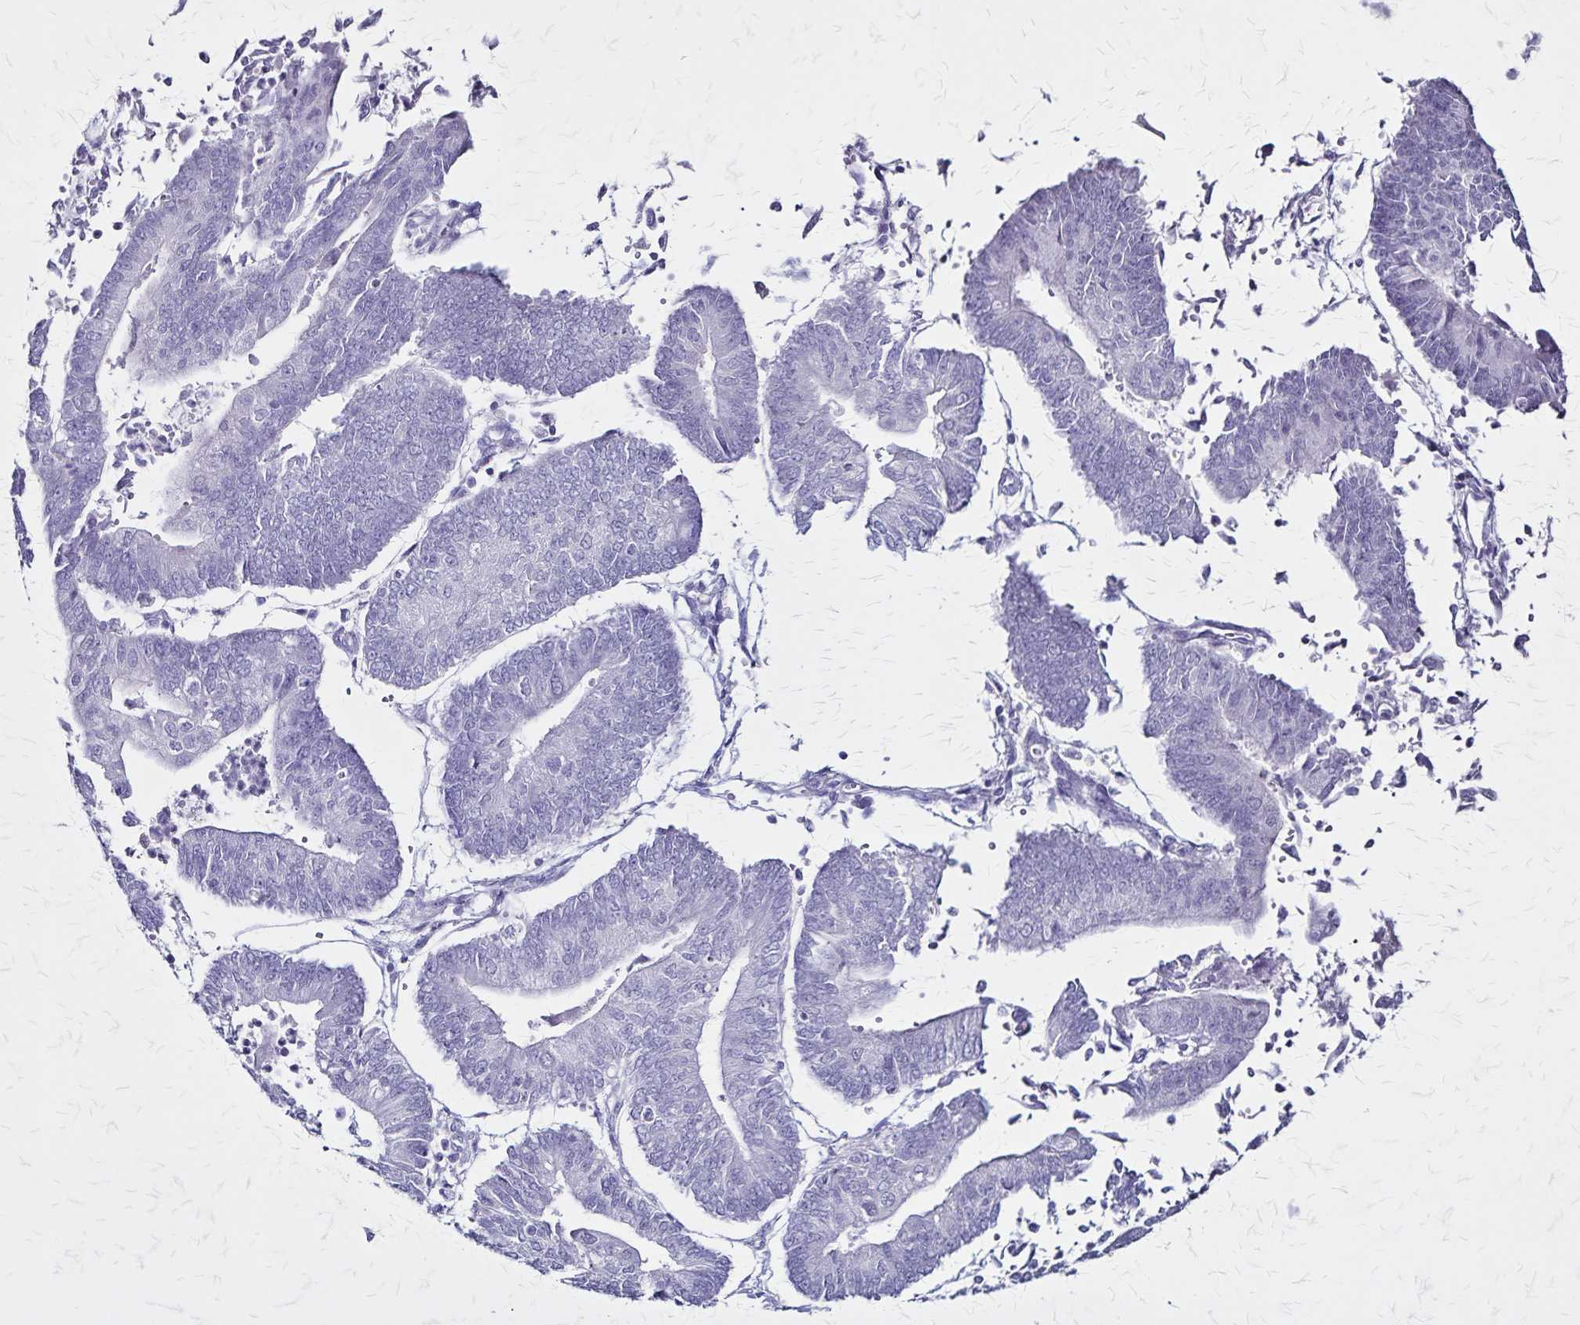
{"staining": {"intensity": "negative", "quantity": "none", "location": "none"}, "tissue": "endometrial cancer", "cell_type": "Tumor cells", "image_type": "cancer", "snomed": [{"axis": "morphology", "description": "Adenocarcinoma, NOS"}, {"axis": "topography", "description": "Endometrium"}], "caption": "This is an IHC photomicrograph of human adenocarcinoma (endometrial). There is no staining in tumor cells.", "gene": "PLXNA4", "patient": {"sex": "female", "age": 65}}